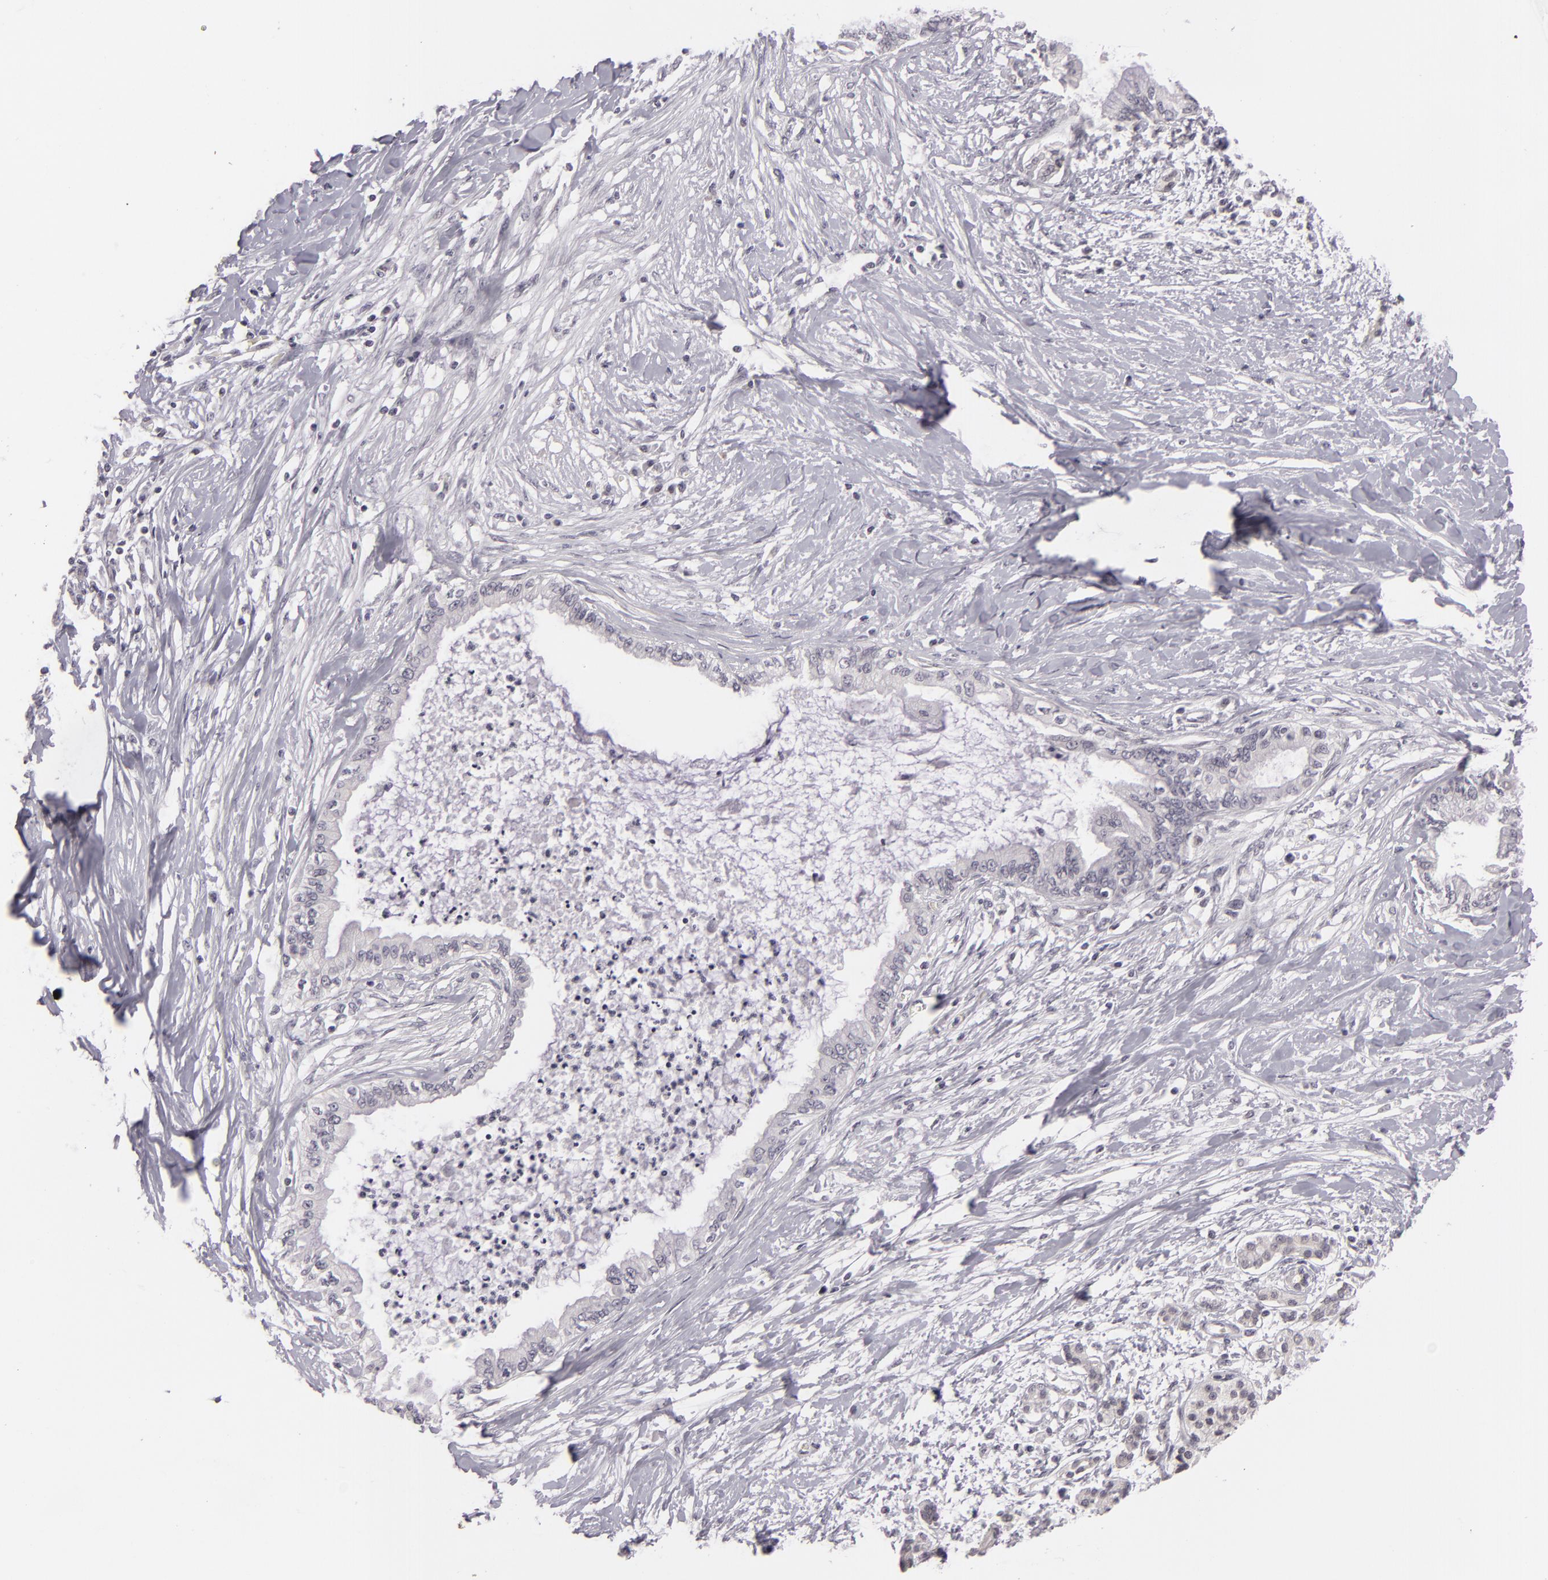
{"staining": {"intensity": "negative", "quantity": "none", "location": "none"}, "tissue": "pancreatic cancer", "cell_type": "Tumor cells", "image_type": "cancer", "snomed": [{"axis": "morphology", "description": "Adenocarcinoma, NOS"}, {"axis": "topography", "description": "Pancreas"}], "caption": "Immunohistochemical staining of human adenocarcinoma (pancreatic) reveals no significant staining in tumor cells.", "gene": "ZNF205", "patient": {"sex": "female", "age": 64}}